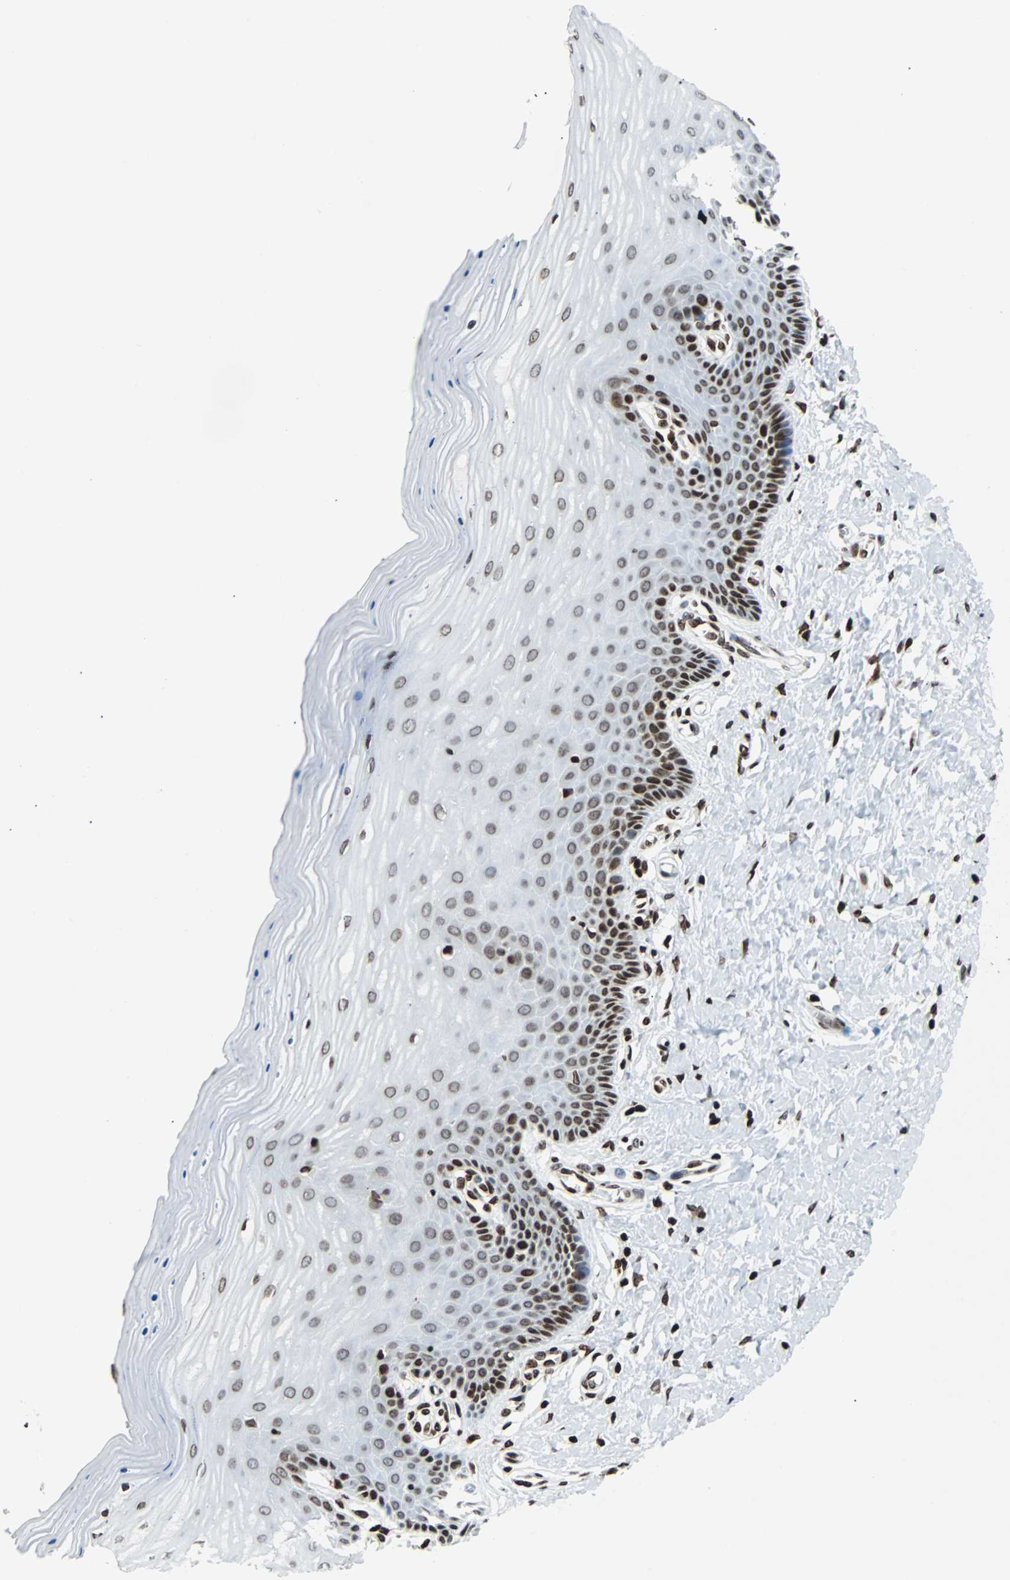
{"staining": {"intensity": "moderate", "quantity": "25%-75%", "location": "nuclear"}, "tissue": "cervix", "cell_type": "Glandular cells", "image_type": "normal", "snomed": [{"axis": "morphology", "description": "Normal tissue, NOS"}, {"axis": "topography", "description": "Cervix"}], "caption": "An IHC image of unremarkable tissue is shown. Protein staining in brown highlights moderate nuclear positivity in cervix within glandular cells.", "gene": "ZNF131", "patient": {"sex": "female", "age": 55}}